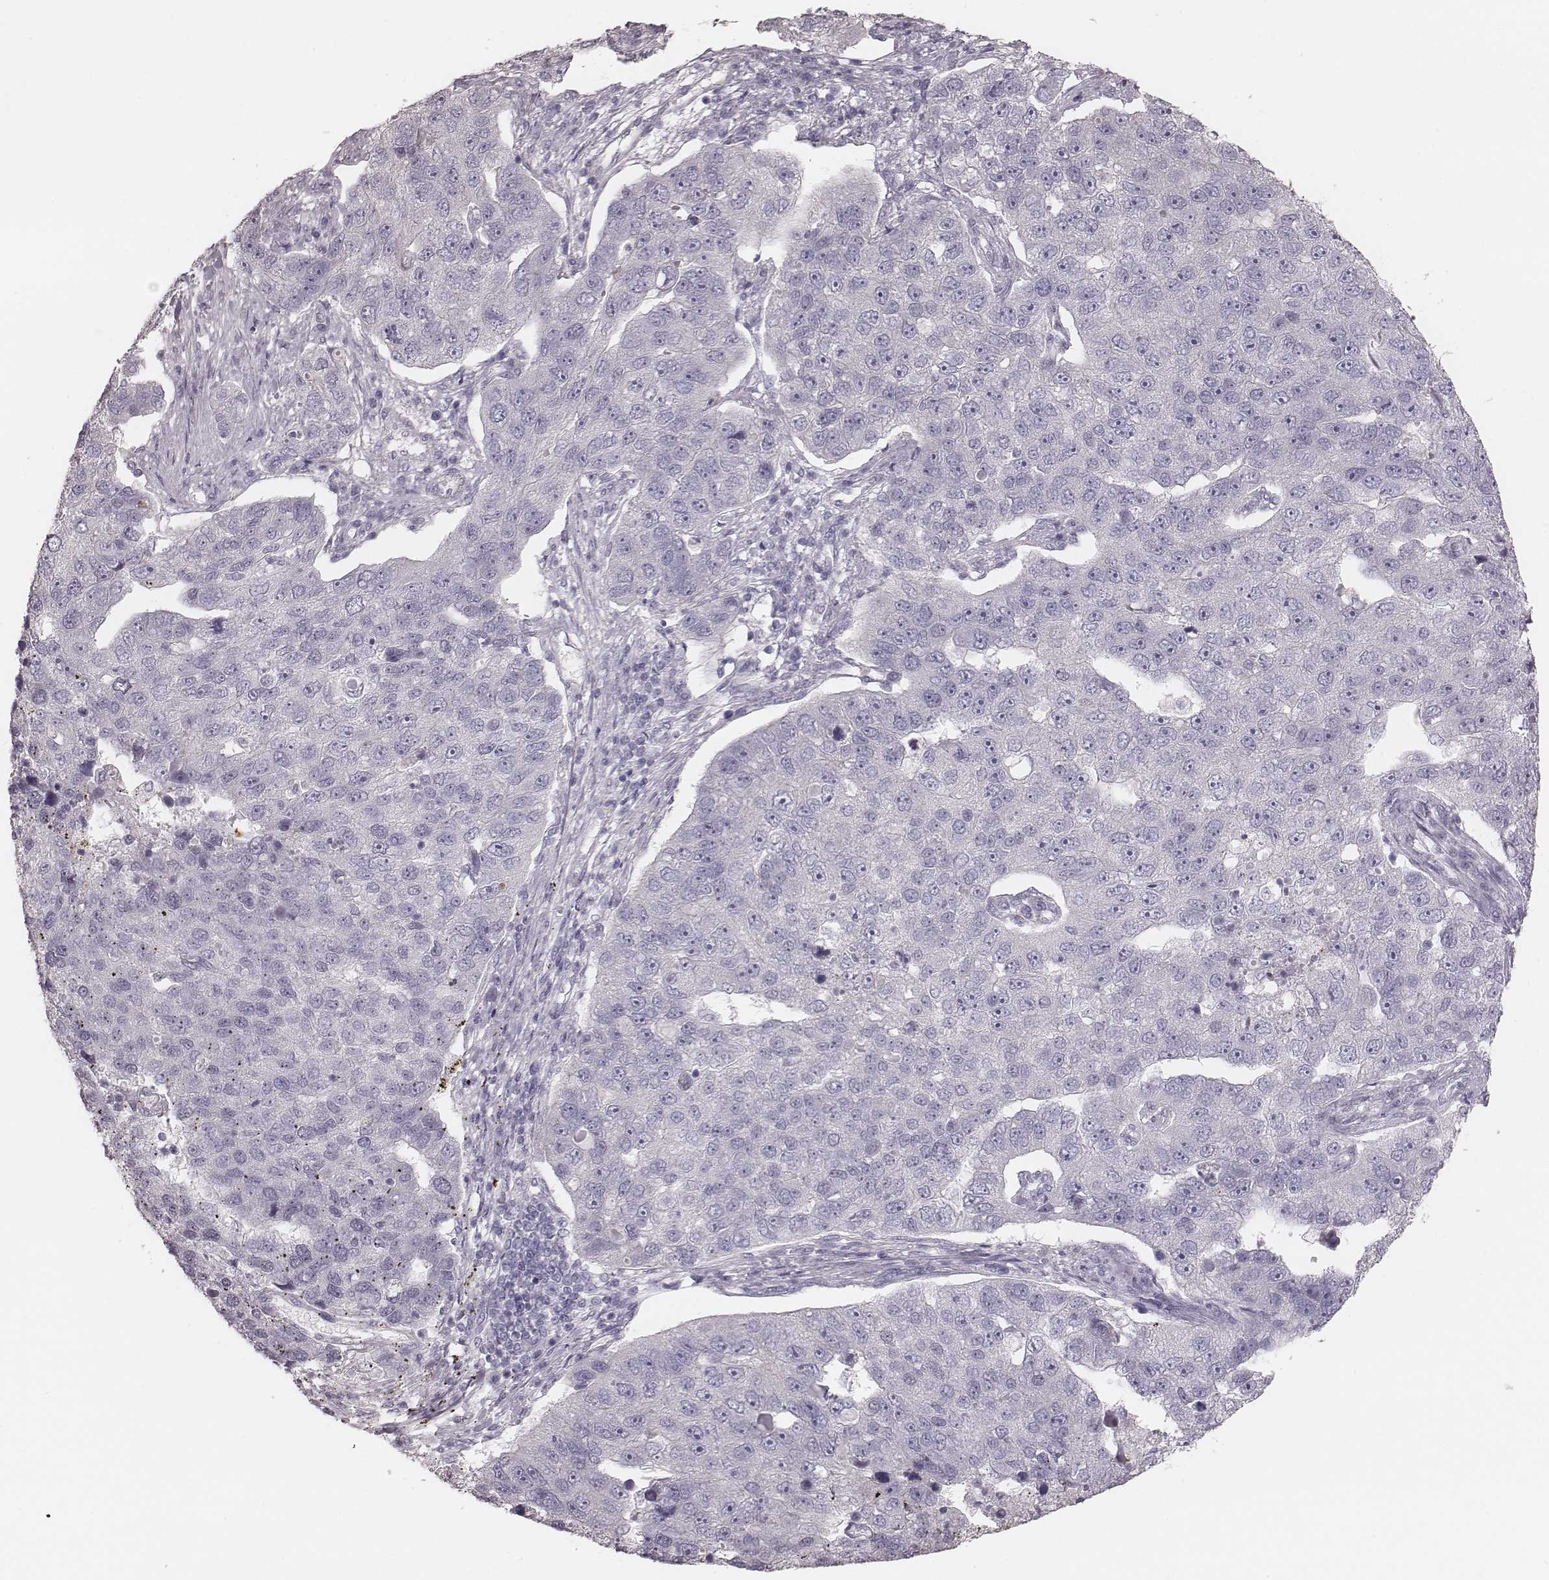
{"staining": {"intensity": "negative", "quantity": "none", "location": "none"}, "tissue": "pancreatic cancer", "cell_type": "Tumor cells", "image_type": "cancer", "snomed": [{"axis": "morphology", "description": "Adenocarcinoma, NOS"}, {"axis": "topography", "description": "Pancreas"}], "caption": "A histopathology image of human pancreatic cancer is negative for staining in tumor cells.", "gene": "ZP4", "patient": {"sex": "female", "age": 61}}